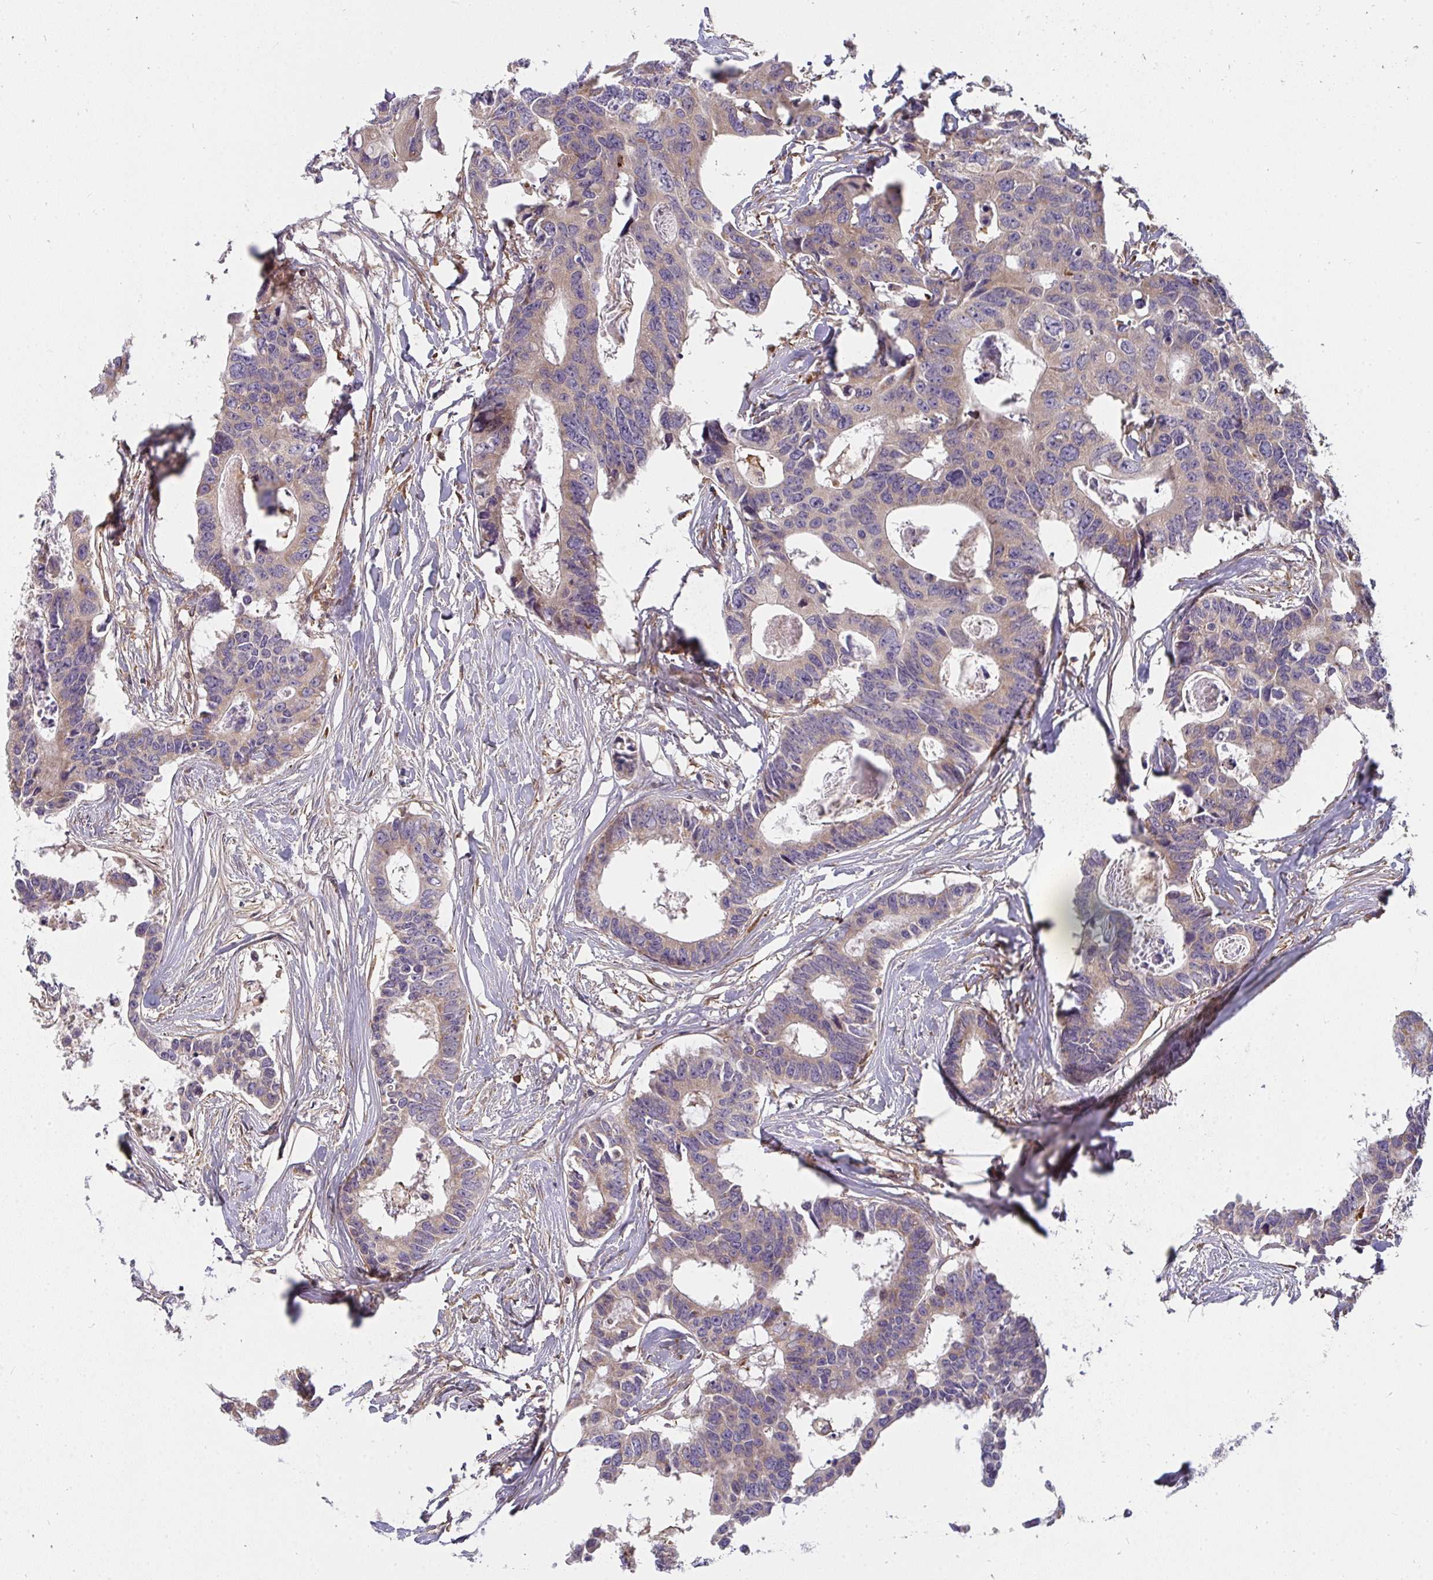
{"staining": {"intensity": "weak", "quantity": ">75%", "location": "cytoplasmic/membranous"}, "tissue": "colorectal cancer", "cell_type": "Tumor cells", "image_type": "cancer", "snomed": [{"axis": "morphology", "description": "Adenocarcinoma, NOS"}, {"axis": "topography", "description": "Rectum"}], "caption": "Protein expression analysis of human colorectal cancer reveals weak cytoplasmic/membranous positivity in approximately >75% of tumor cells. Nuclei are stained in blue.", "gene": "CSF3R", "patient": {"sex": "male", "age": 57}}